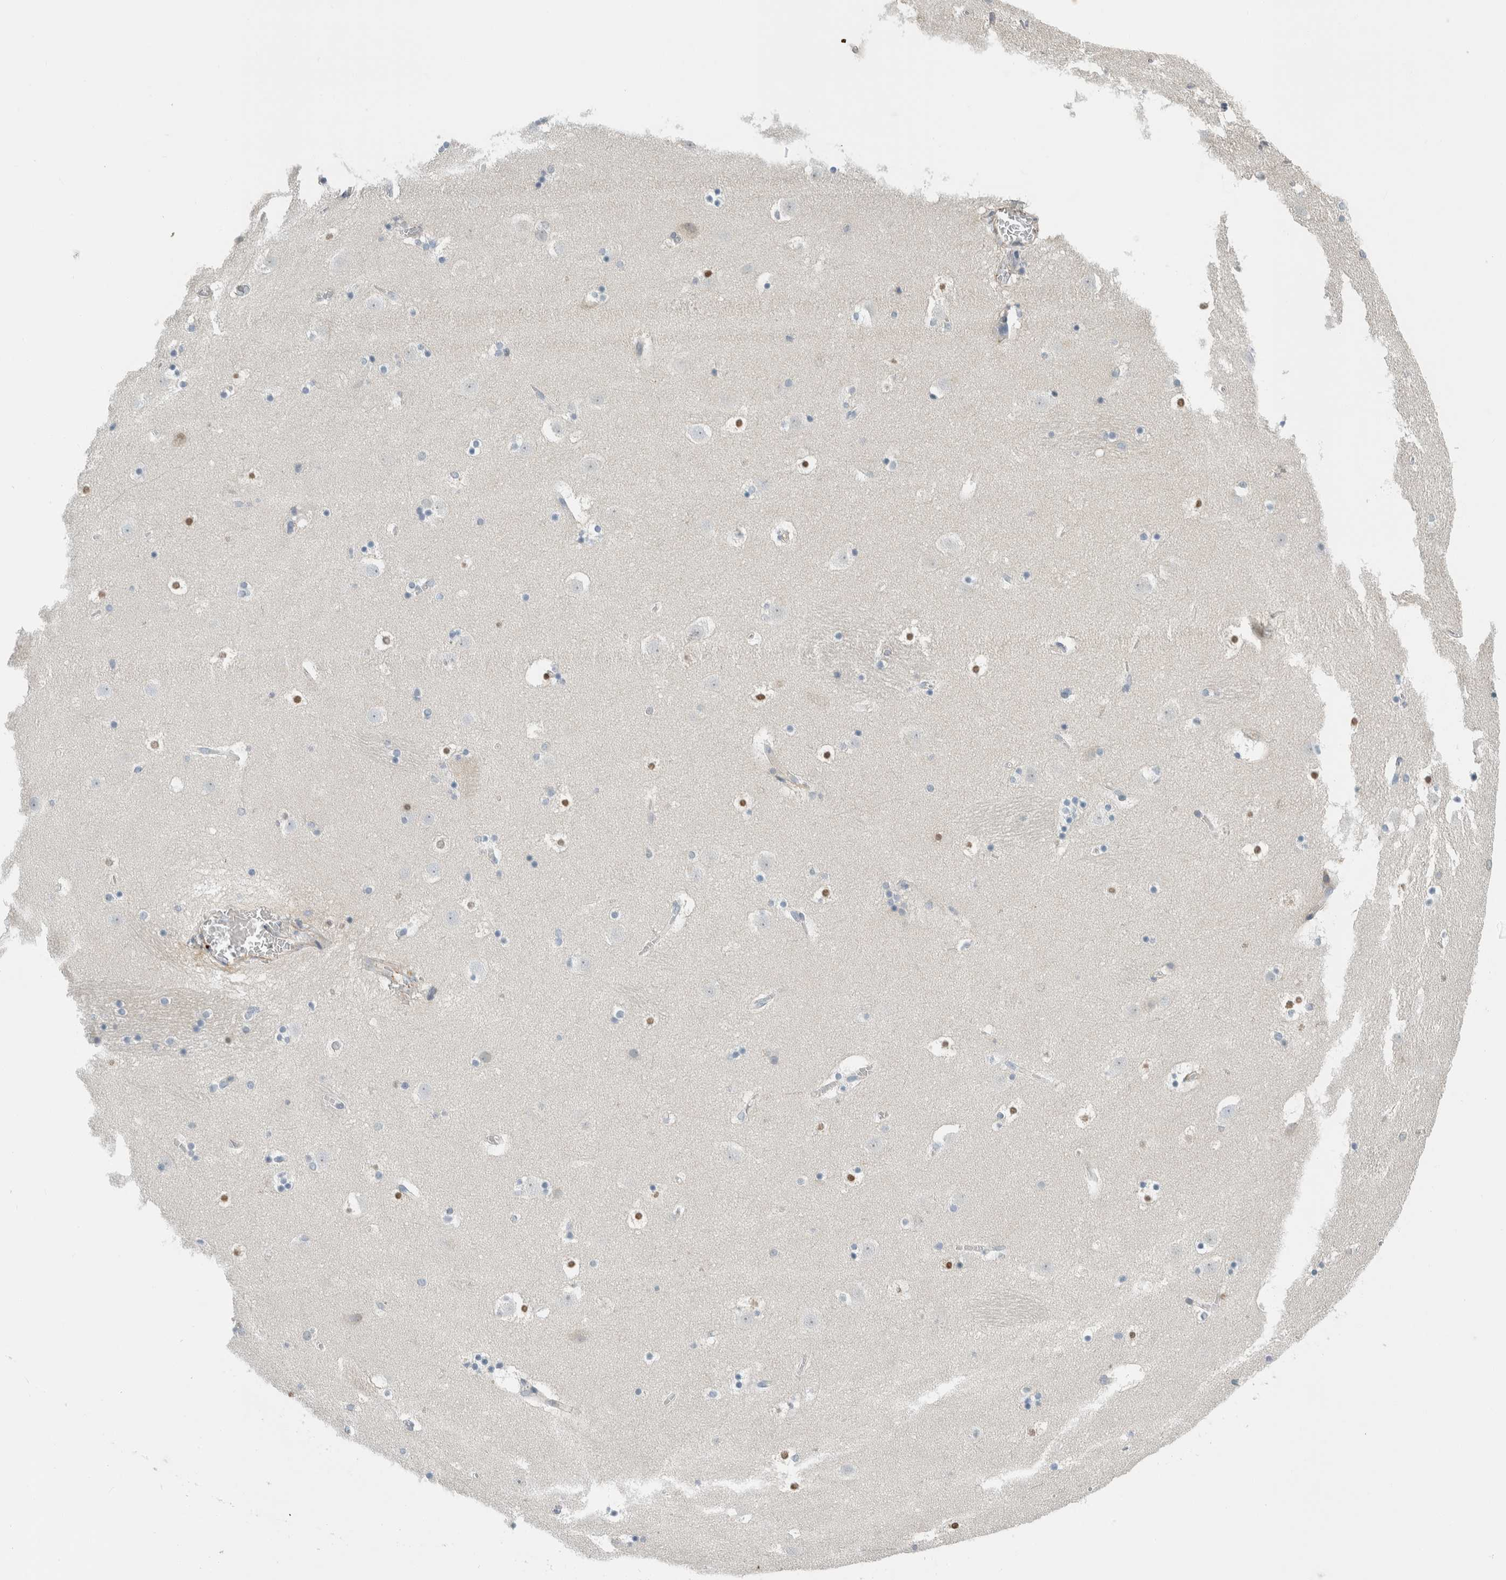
{"staining": {"intensity": "moderate", "quantity": "<25%", "location": "cytoplasmic/membranous,nuclear"}, "tissue": "caudate", "cell_type": "Glial cells", "image_type": "normal", "snomed": [{"axis": "morphology", "description": "Normal tissue, NOS"}, {"axis": "topography", "description": "Lateral ventricle wall"}], "caption": "Protein expression analysis of normal caudate demonstrates moderate cytoplasmic/membranous,nuclear expression in about <25% of glial cells.", "gene": "ERCC6L2", "patient": {"sex": "male", "age": 45}}